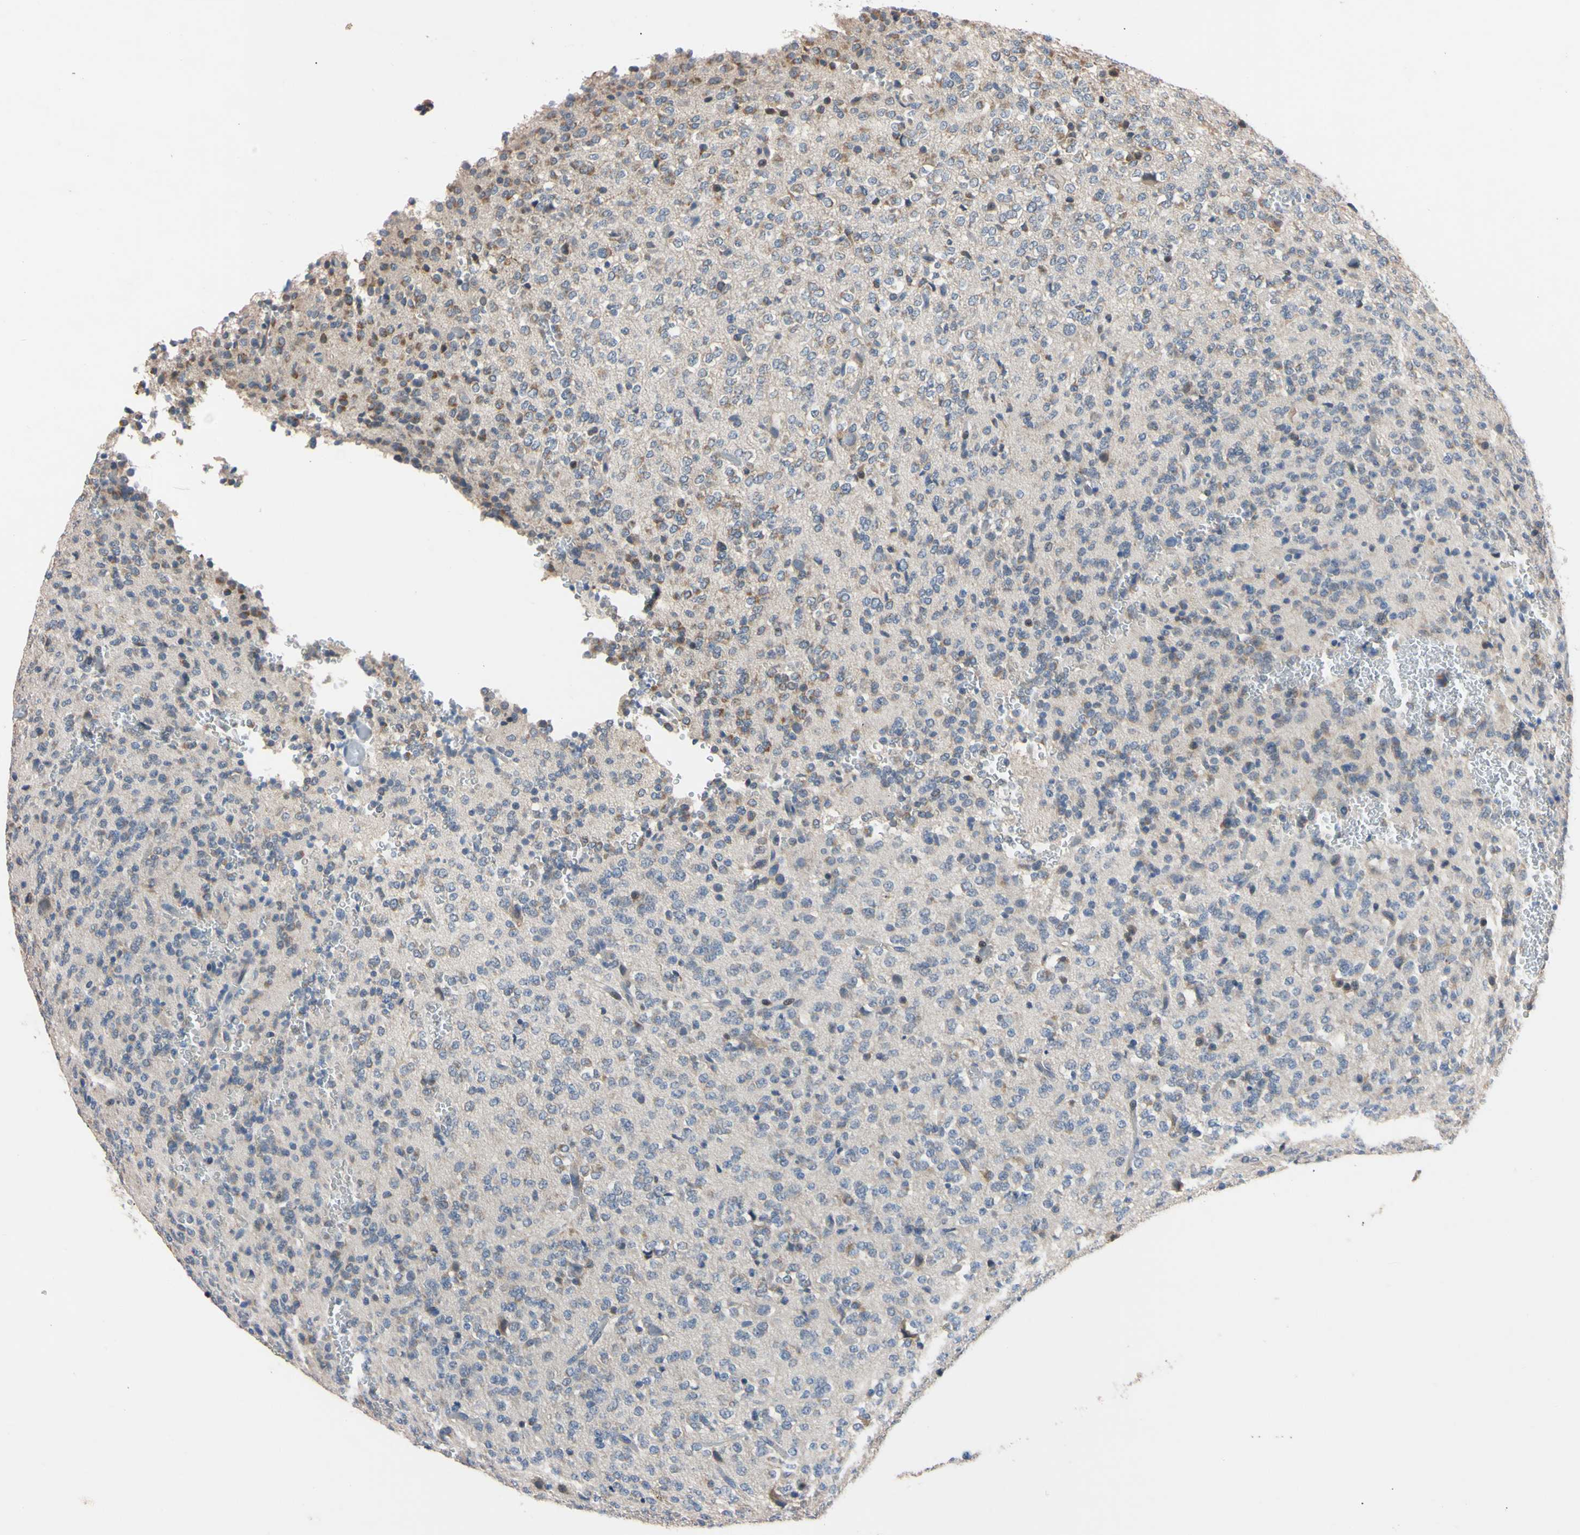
{"staining": {"intensity": "moderate", "quantity": "<25%", "location": "cytoplasmic/membranous"}, "tissue": "glioma", "cell_type": "Tumor cells", "image_type": "cancer", "snomed": [{"axis": "morphology", "description": "Glioma, malignant, Low grade"}, {"axis": "topography", "description": "Brain"}], "caption": "Protein expression analysis of glioma displays moderate cytoplasmic/membranous expression in approximately <25% of tumor cells. (DAB IHC, brown staining for protein, blue staining for nuclei).", "gene": "PNKD", "patient": {"sex": "male", "age": 38}}